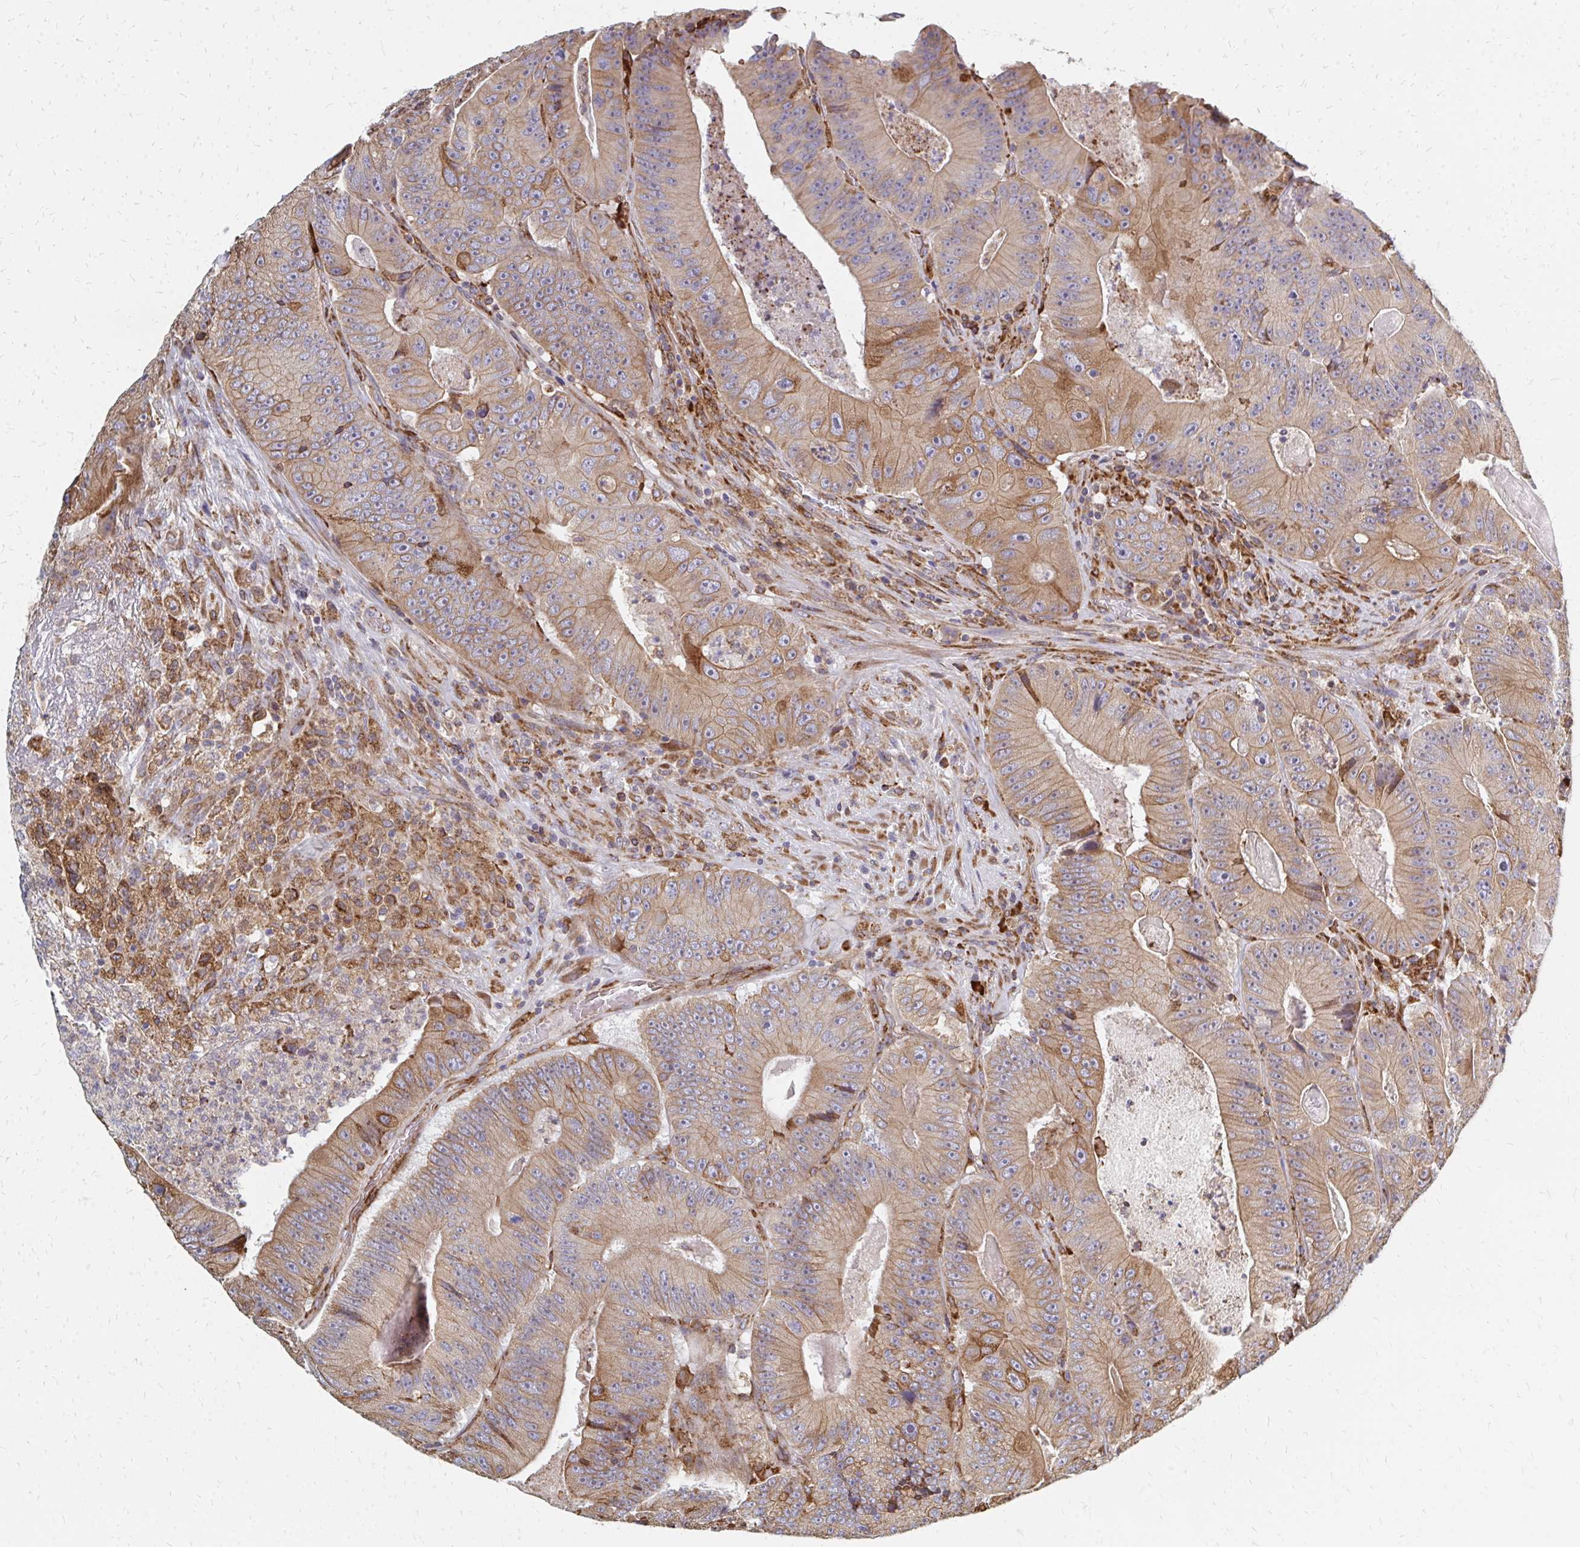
{"staining": {"intensity": "moderate", "quantity": ">75%", "location": "cytoplasmic/membranous"}, "tissue": "colorectal cancer", "cell_type": "Tumor cells", "image_type": "cancer", "snomed": [{"axis": "morphology", "description": "Adenocarcinoma, NOS"}, {"axis": "topography", "description": "Colon"}], "caption": "Colorectal adenocarcinoma stained for a protein shows moderate cytoplasmic/membranous positivity in tumor cells.", "gene": "PPP1R13L", "patient": {"sex": "female", "age": 86}}